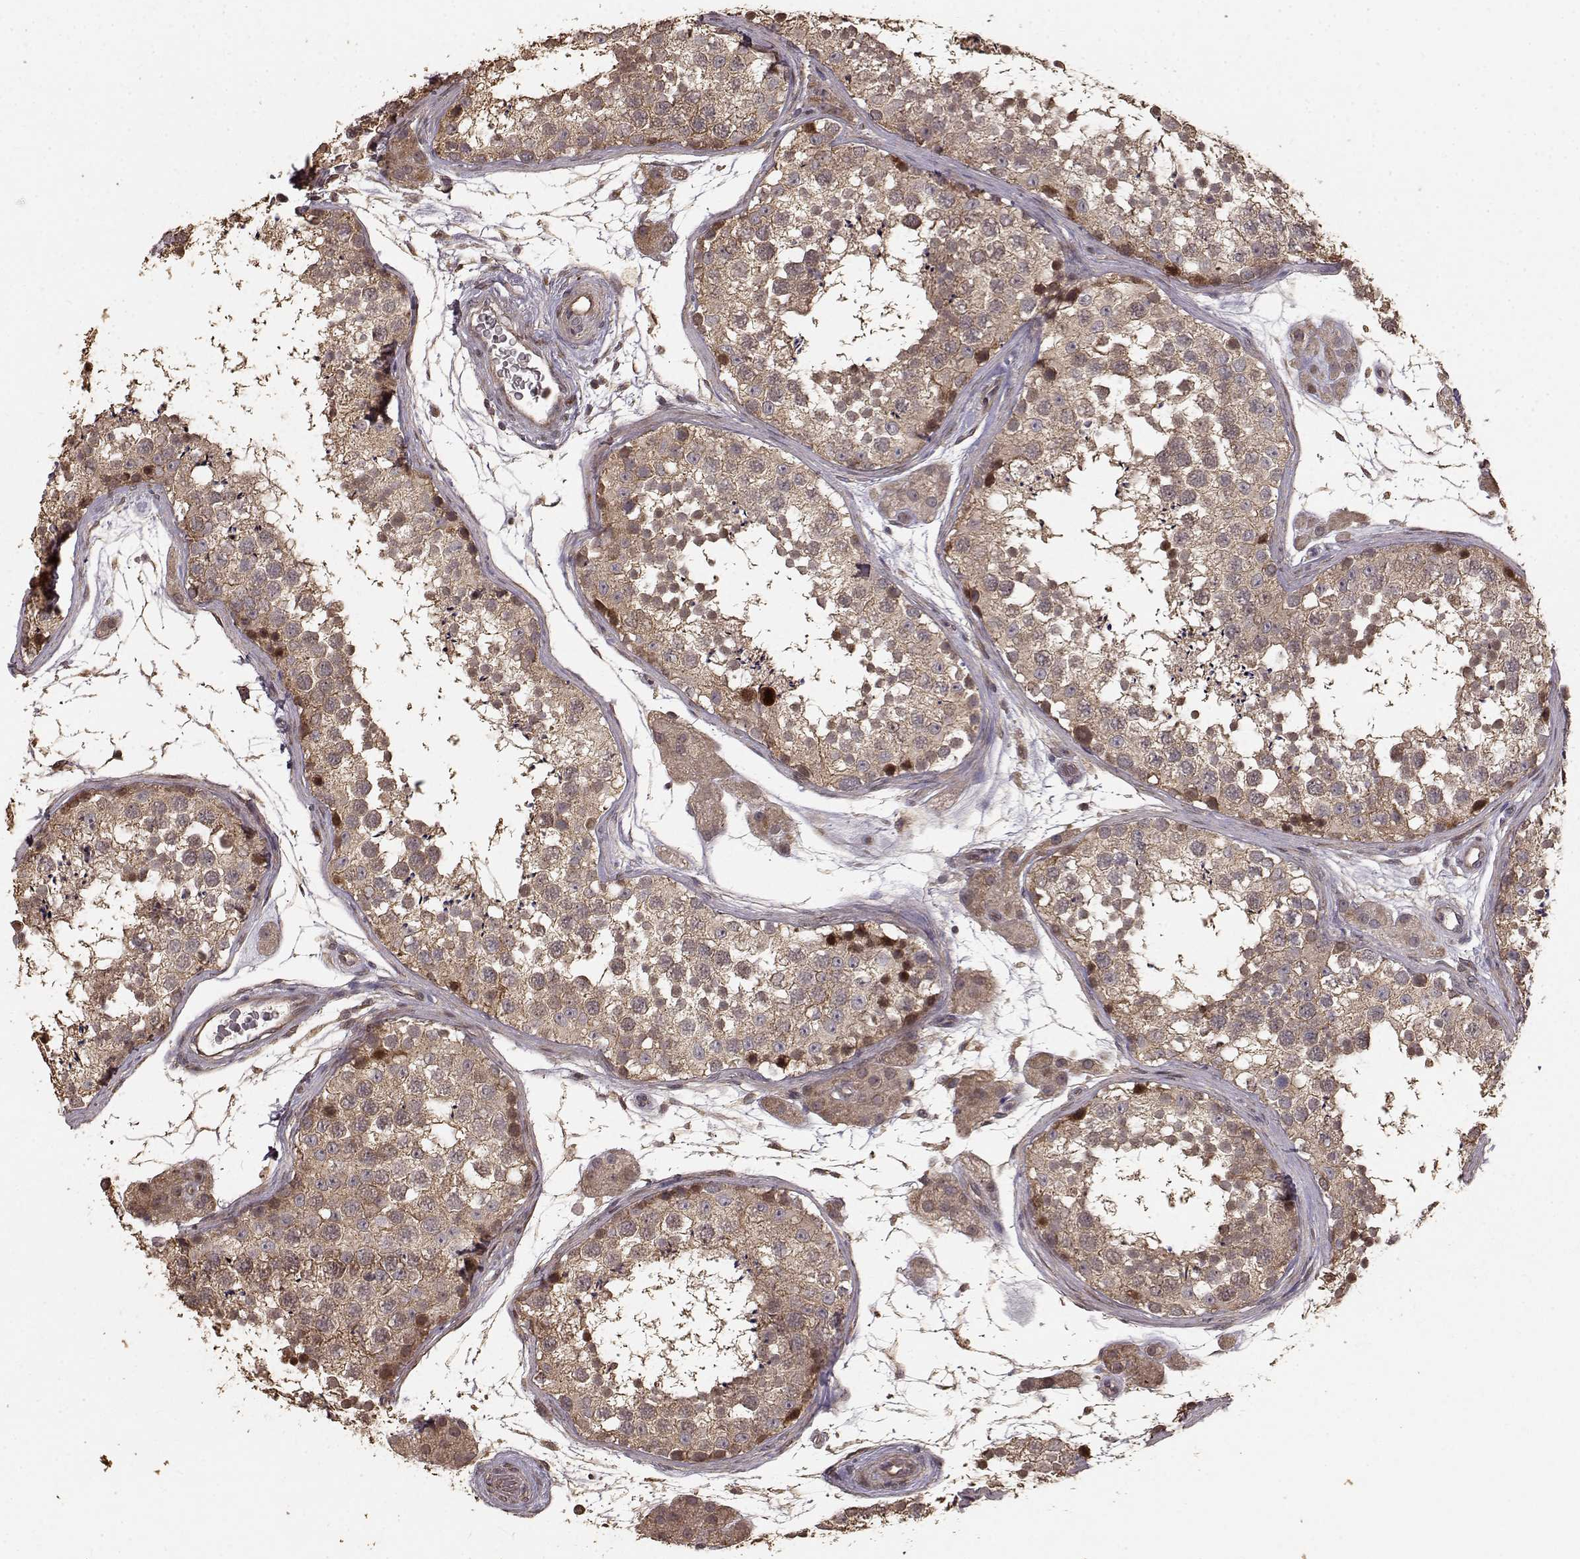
{"staining": {"intensity": "moderate", "quantity": ">75%", "location": "cytoplasmic/membranous"}, "tissue": "testis", "cell_type": "Cells in seminiferous ducts", "image_type": "normal", "snomed": [{"axis": "morphology", "description": "Normal tissue, NOS"}, {"axis": "topography", "description": "Testis"}], "caption": "Benign testis was stained to show a protein in brown. There is medium levels of moderate cytoplasmic/membranous positivity in about >75% of cells in seminiferous ducts. (DAB IHC with brightfield microscopy, high magnification).", "gene": "USP15", "patient": {"sex": "male", "age": 41}}